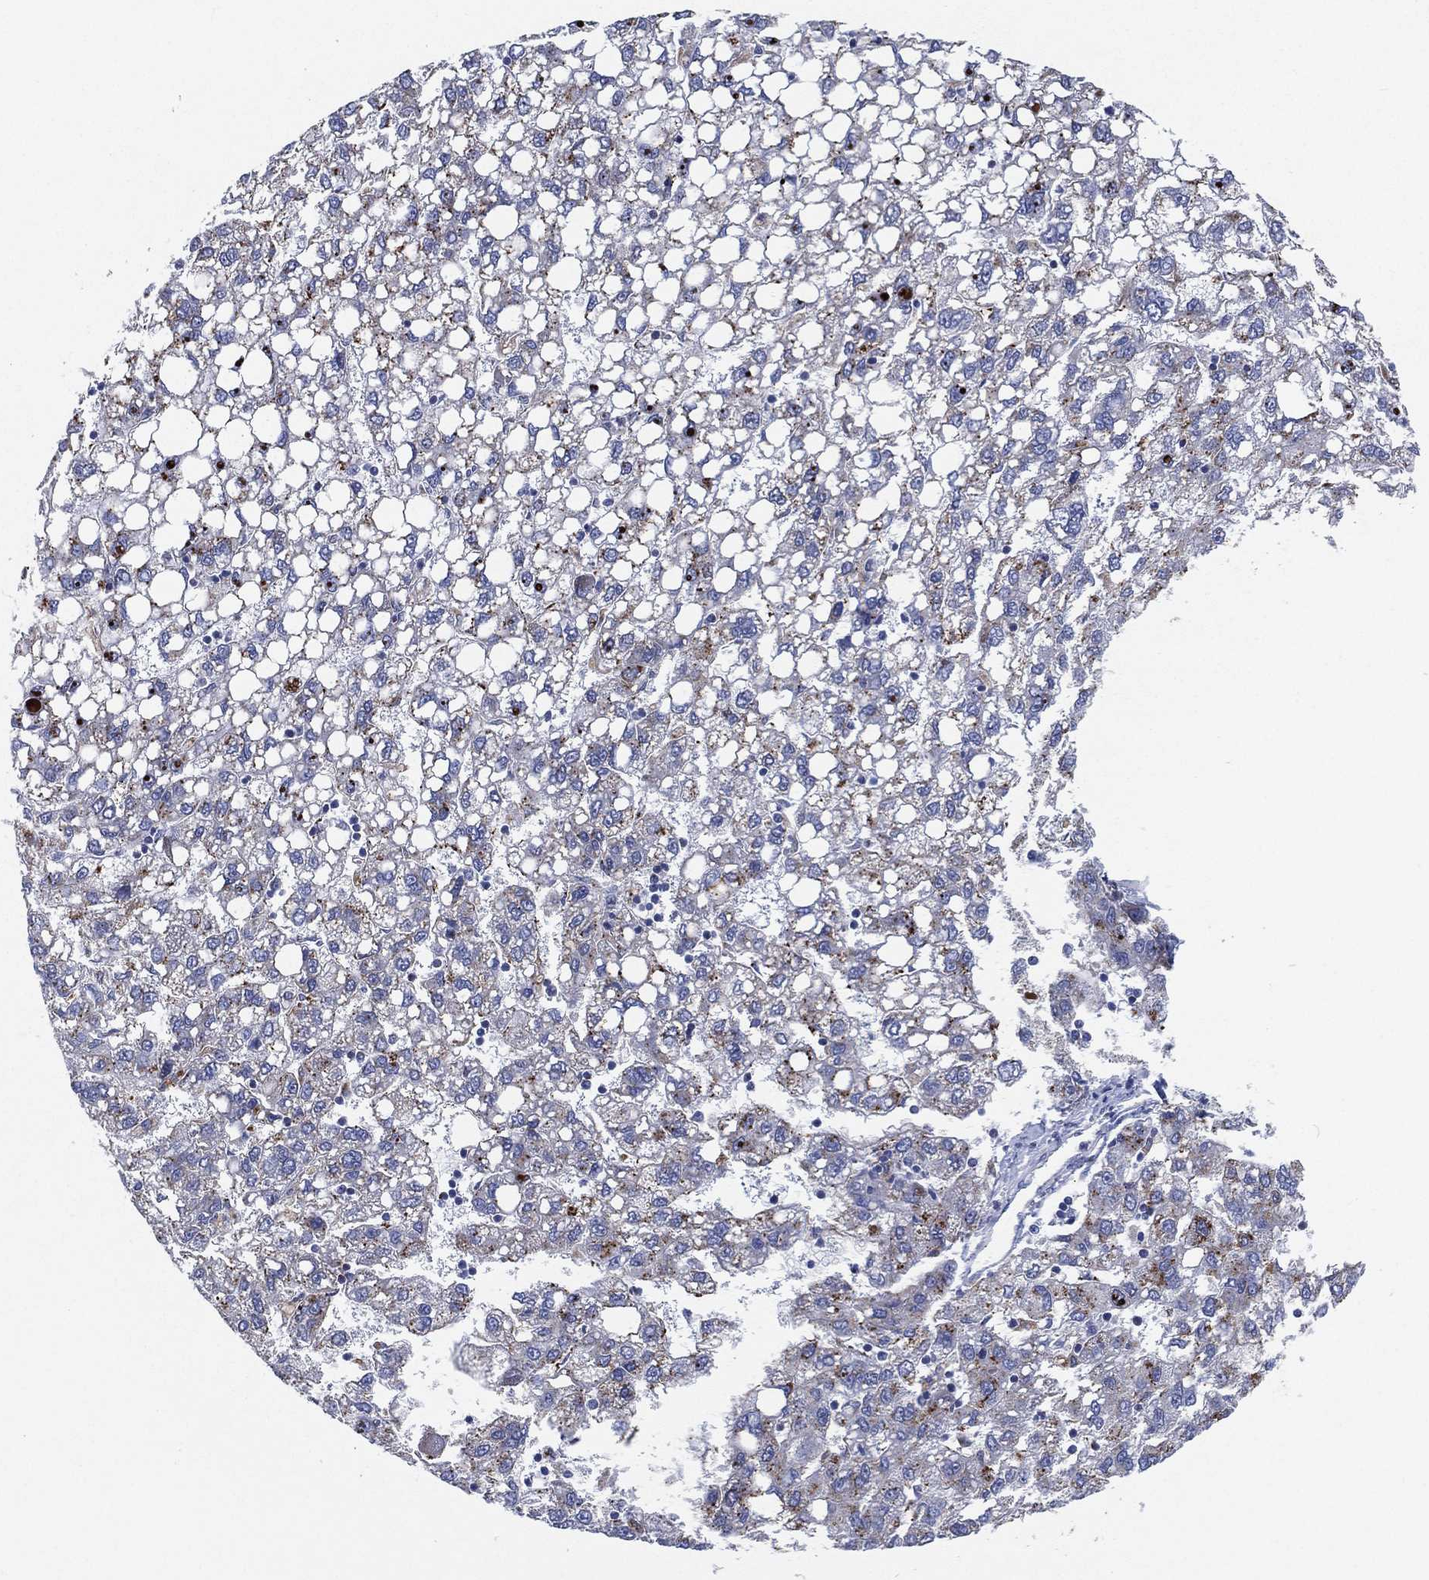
{"staining": {"intensity": "moderate", "quantity": "<25%", "location": "cytoplasmic/membranous"}, "tissue": "liver cancer", "cell_type": "Tumor cells", "image_type": "cancer", "snomed": [{"axis": "morphology", "description": "Carcinoma, Hepatocellular, NOS"}, {"axis": "topography", "description": "Liver"}], "caption": "IHC of liver cancer reveals low levels of moderate cytoplasmic/membranous expression in approximately <25% of tumor cells.", "gene": "GALNS", "patient": {"sex": "female", "age": 82}}